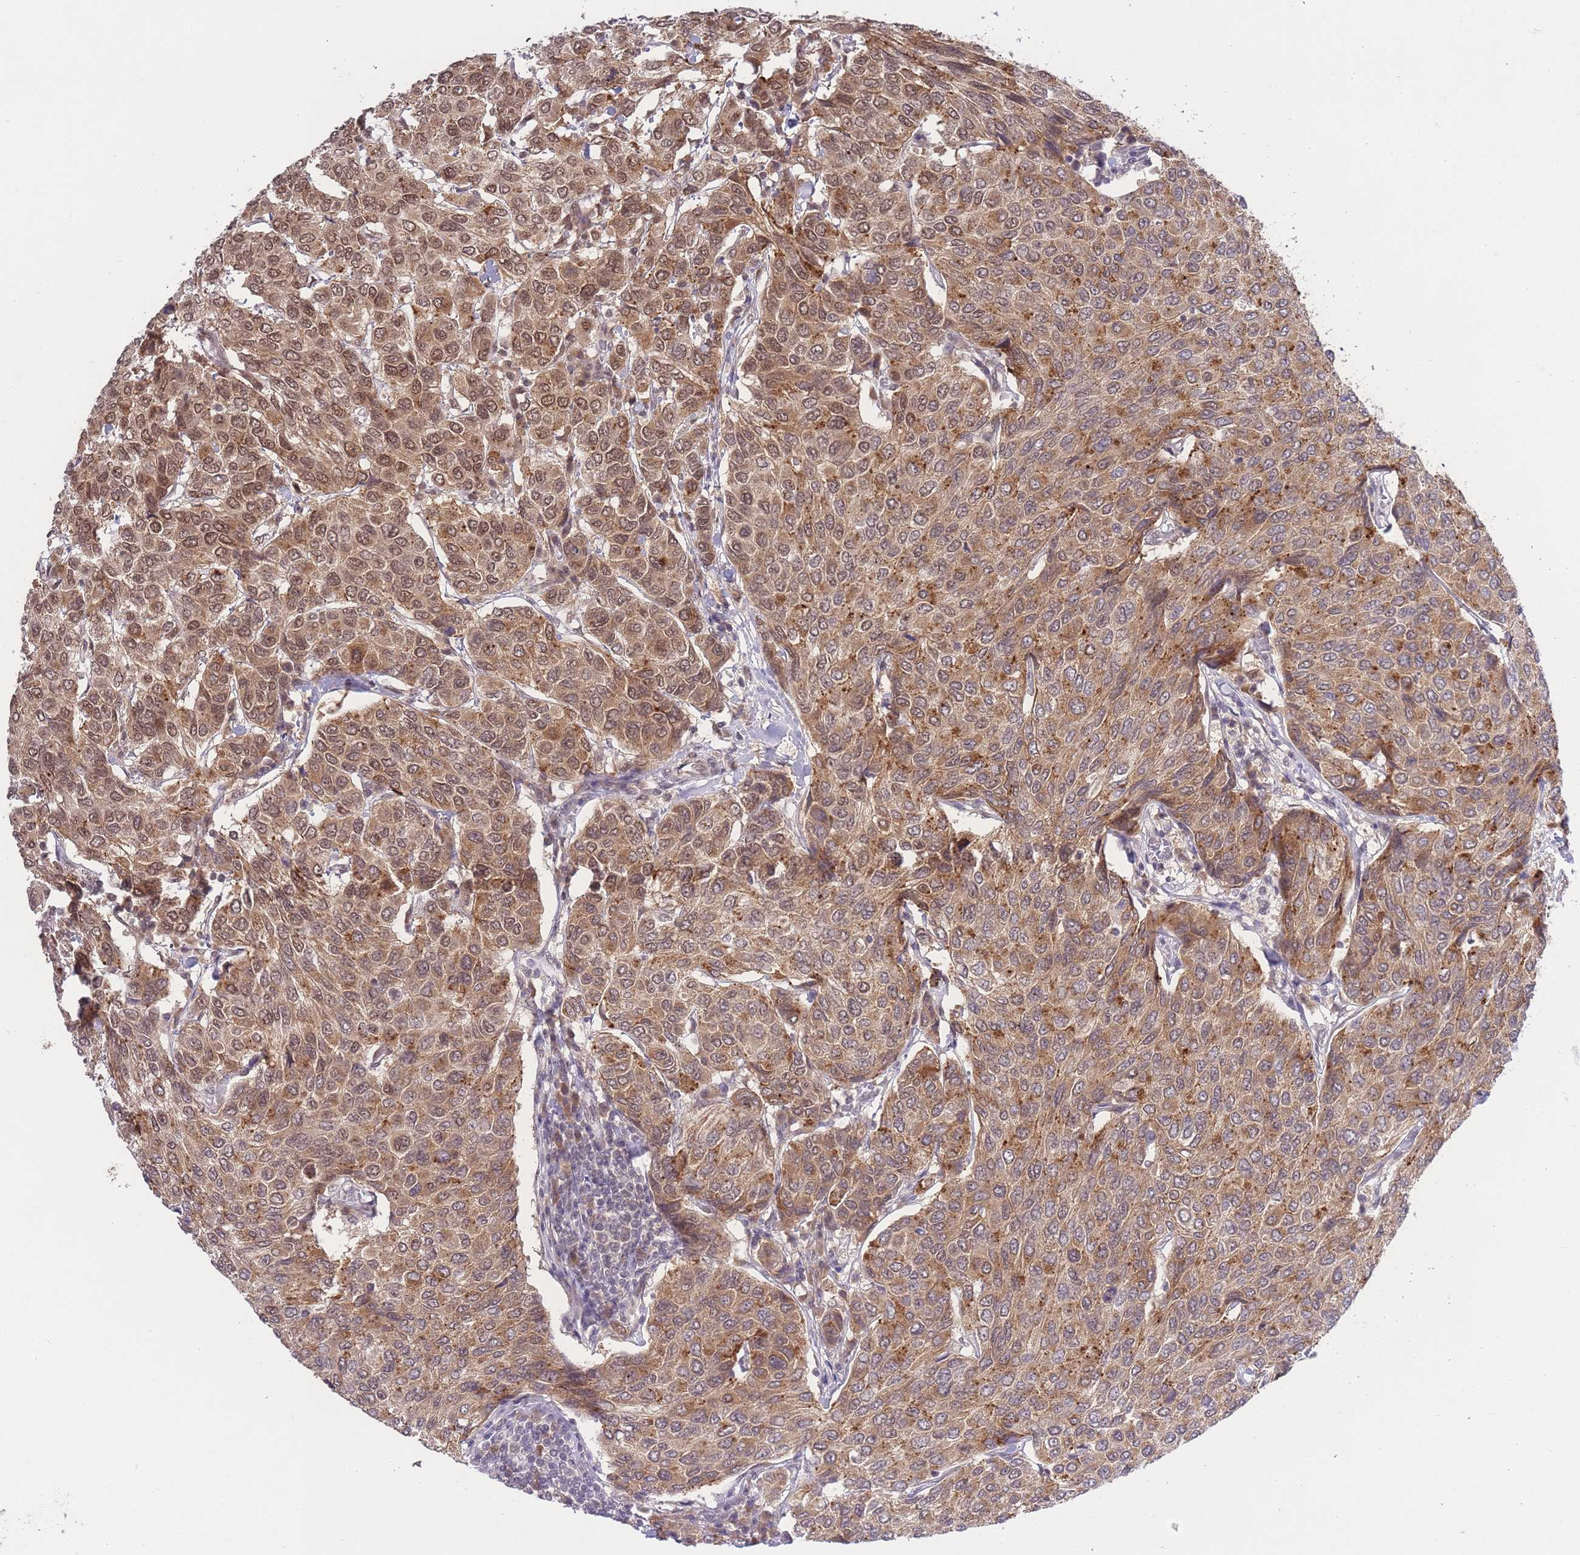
{"staining": {"intensity": "moderate", "quantity": ">75%", "location": "cytoplasmic/membranous,nuclear"}, "tissue": "breast cancer", "cell_type": "Tumor cells", "image_type": "cancer", "snomed": [{"axis": "morphology", "description": "Duct carcinoma"}, {"axis": "topography", "description": "Breast"}], "caption": "Immunohistochemistry histopathology image of neoplastic tissue: breast invasive ductal carcinoma stained using IHC reveals medium levels of moderate protein expression localized specifically in the cytoplasmic/membranous and nuclear of tumor cells, appearing as a cytoplasmic/membranous and nuclear brown color.", "gene": "TMED3", "patient": {"sex": "female", "age": 55}}